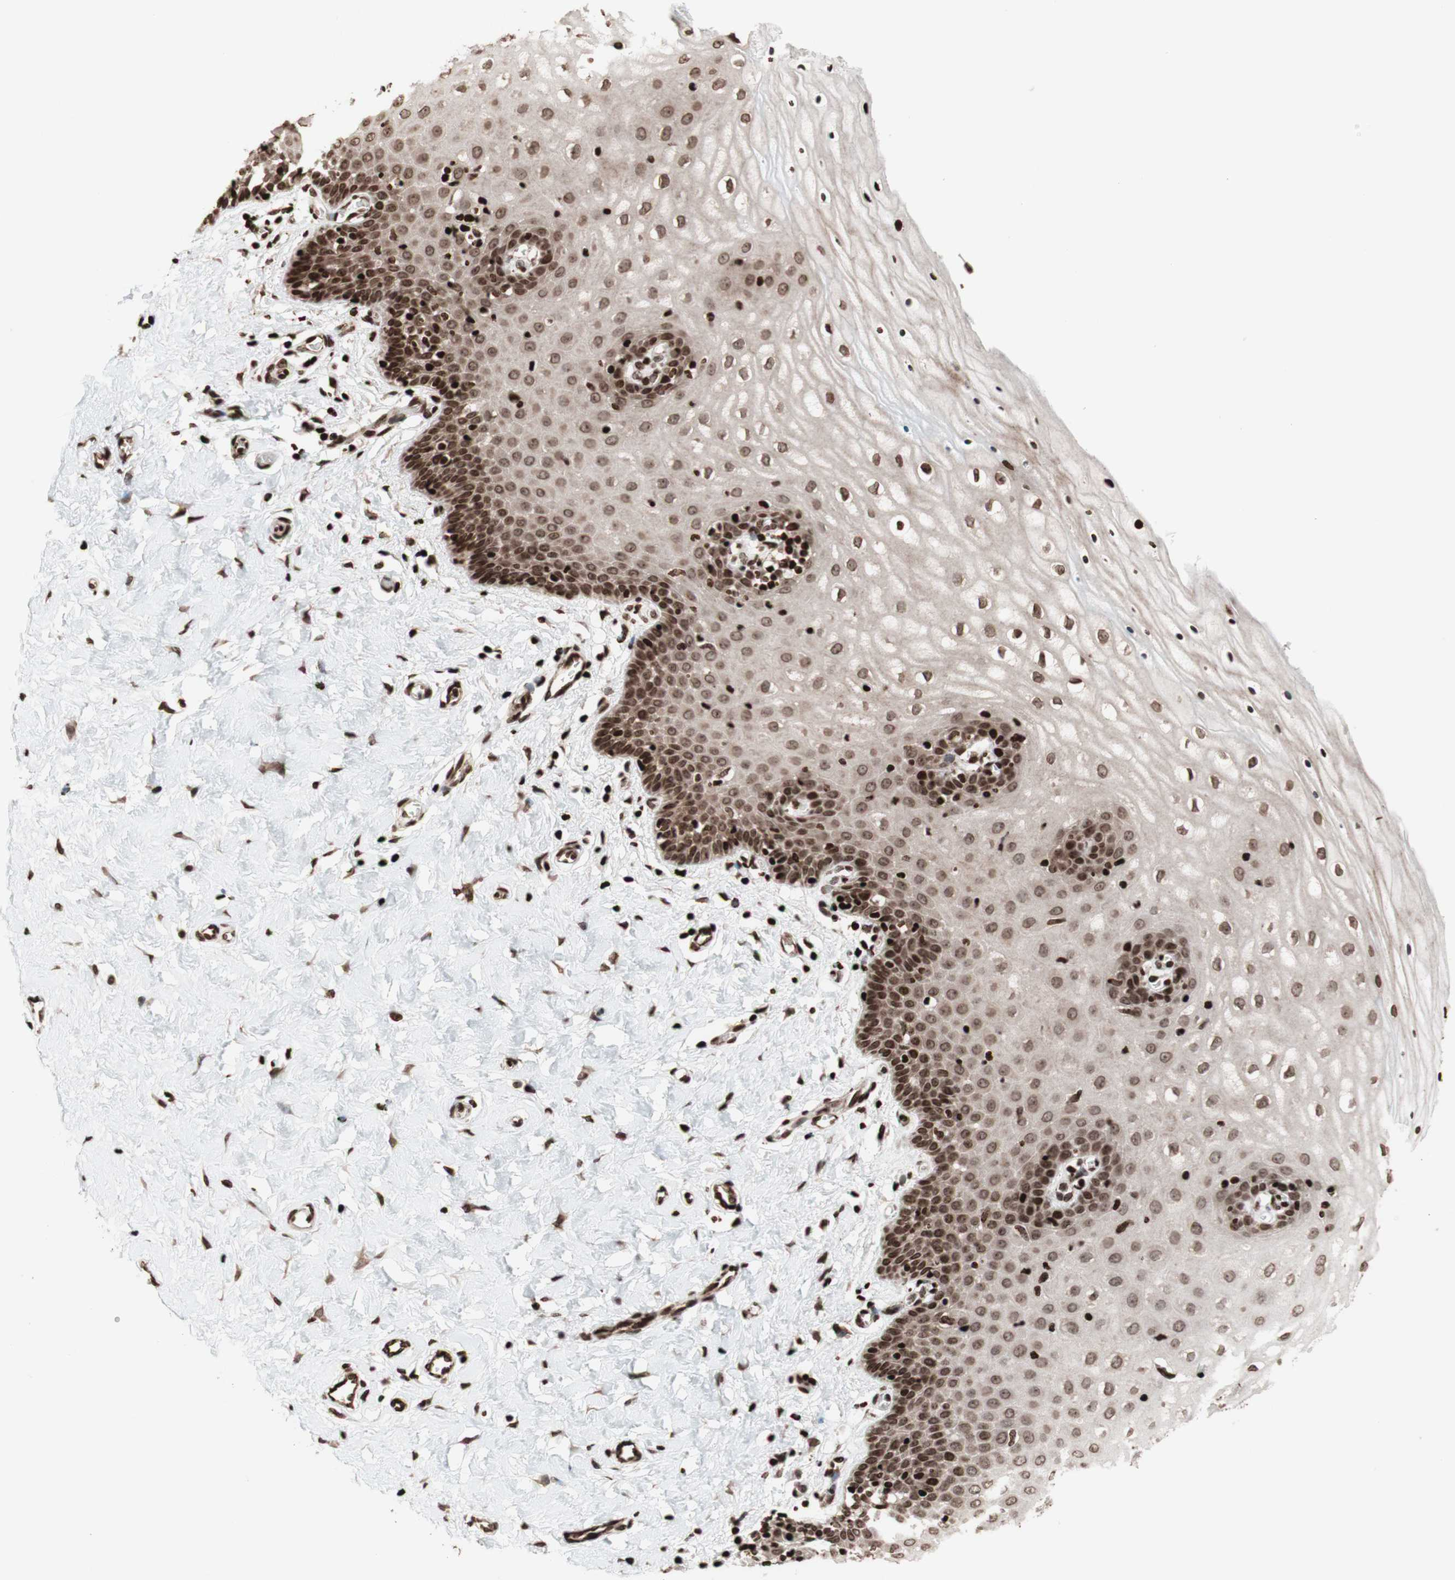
{"staining": {"intensity": "strong", "quantity": ">75%", "location": "nuclear"}, "tissue": "cervix", "cell_type": "Glandular cells", "image_type": "normal", "snomed": [{"axis": "morphology", "description": "Normal tissue, NOS"}, {"axis": "topography", "description": "Cervix"}], "caption": "Immunohistochemical staining of benign human cervix exhibits >75% levels of strong nuclear protein positivity in approximately >75% of glandular cells. Immunohistochemistry (ihc) stains the protein of interest in brown and the nuclei are stained blue.", "gene": "NCAPD2", "patient": {"sex": "female", "age": 55}}